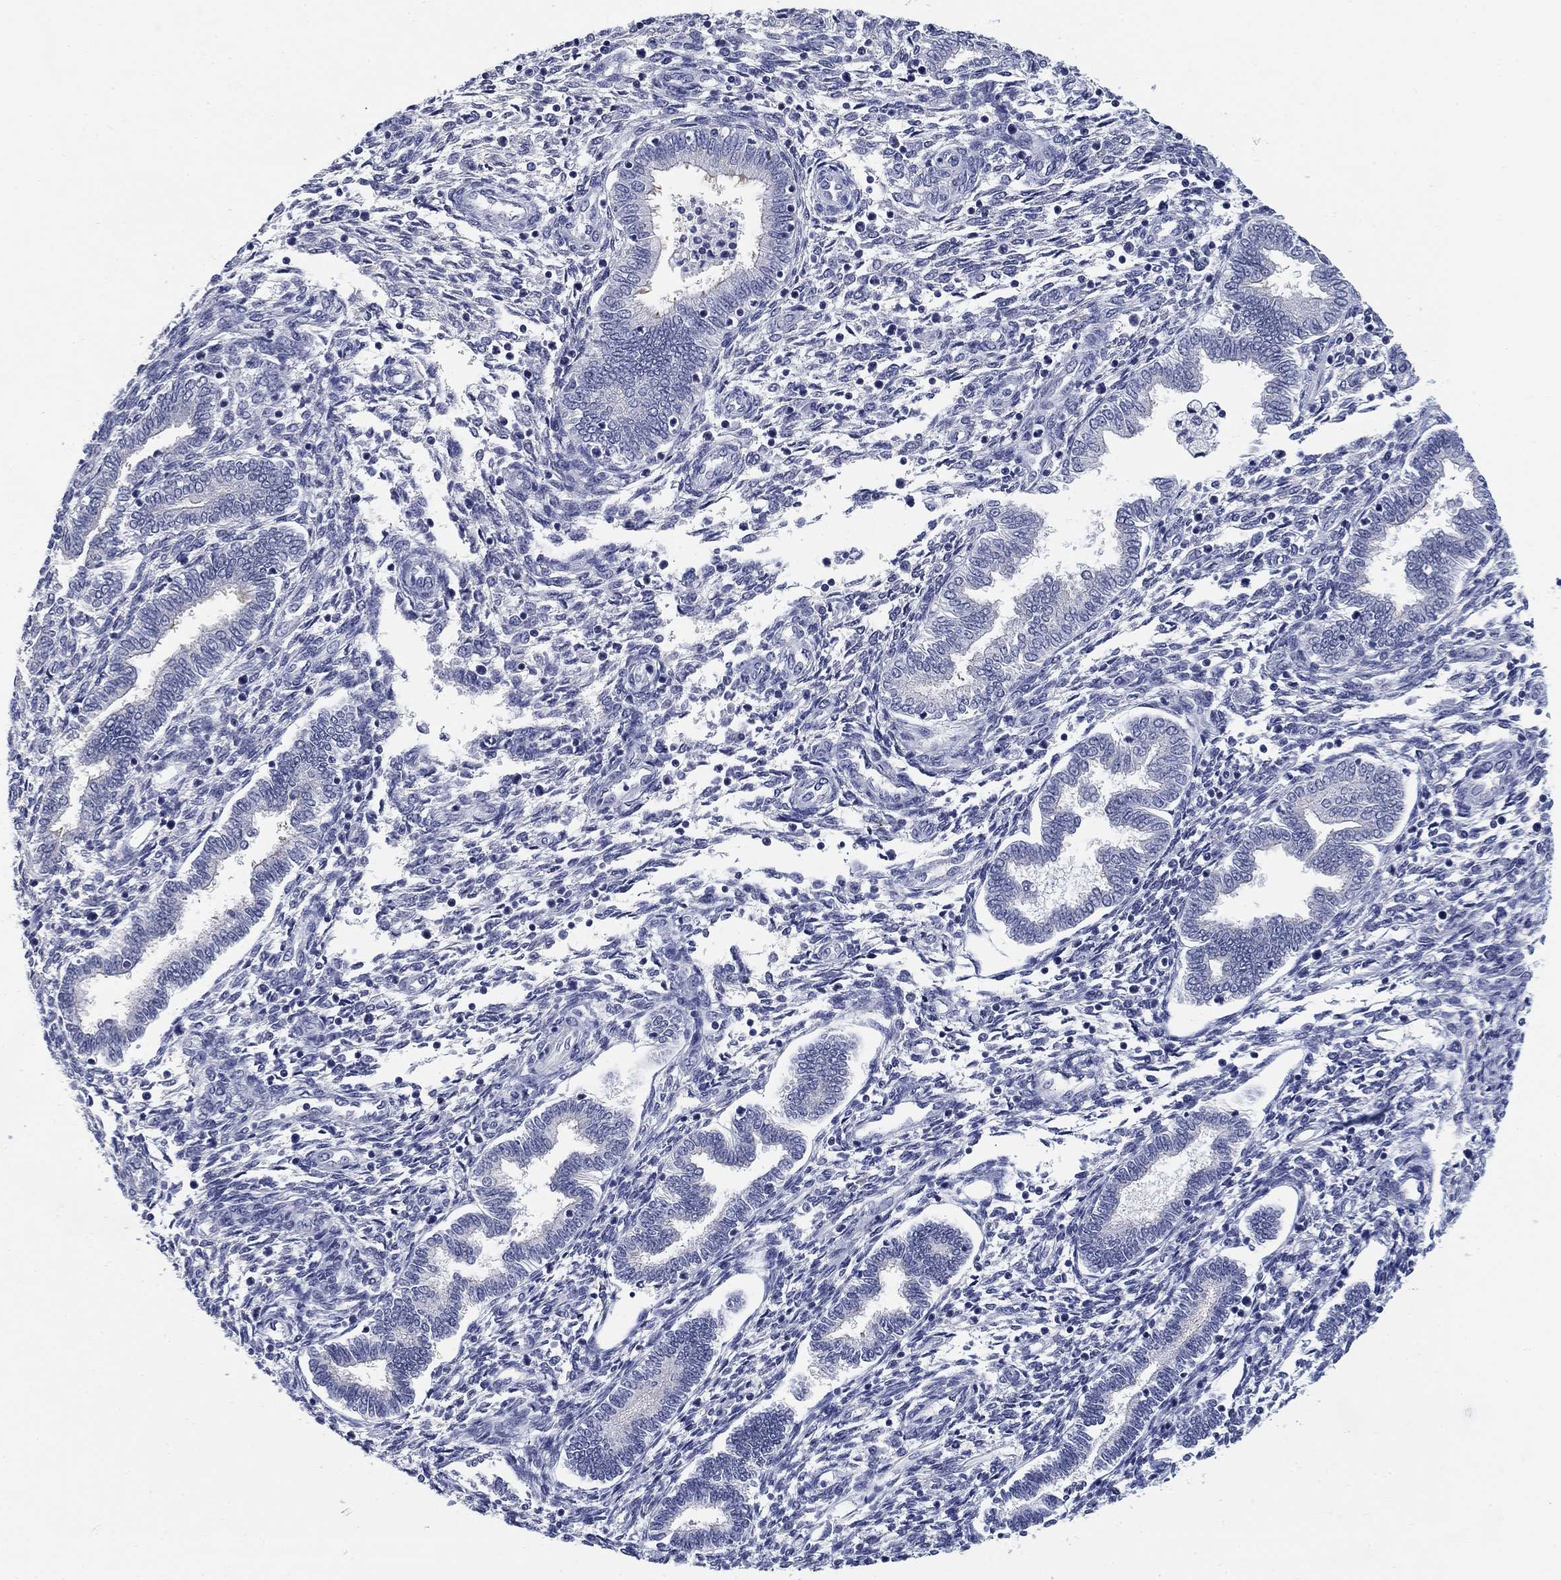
{"staining": {"intensity": "negative", "quantity": "none", "location": "none"}, "tissue": "endometrium", "cell_type": "Cells in endometrial stroma", "image_type": "normal", "snomed": [{"axis": "morphology", "description": "Normal tissue, NOS"}, {"axis": "topography", "description": "Endometrium"}], "caption": "Immunohistochemistry (IHC) micrograph of benign endometrium: human endometrium stained with DAB (3,3'-diaminobenzidine) shows no significant protein positivity in cells in endometrial stroma.", "gene": "CLUL1", "patient": {"sex": "female", "age": 42}}